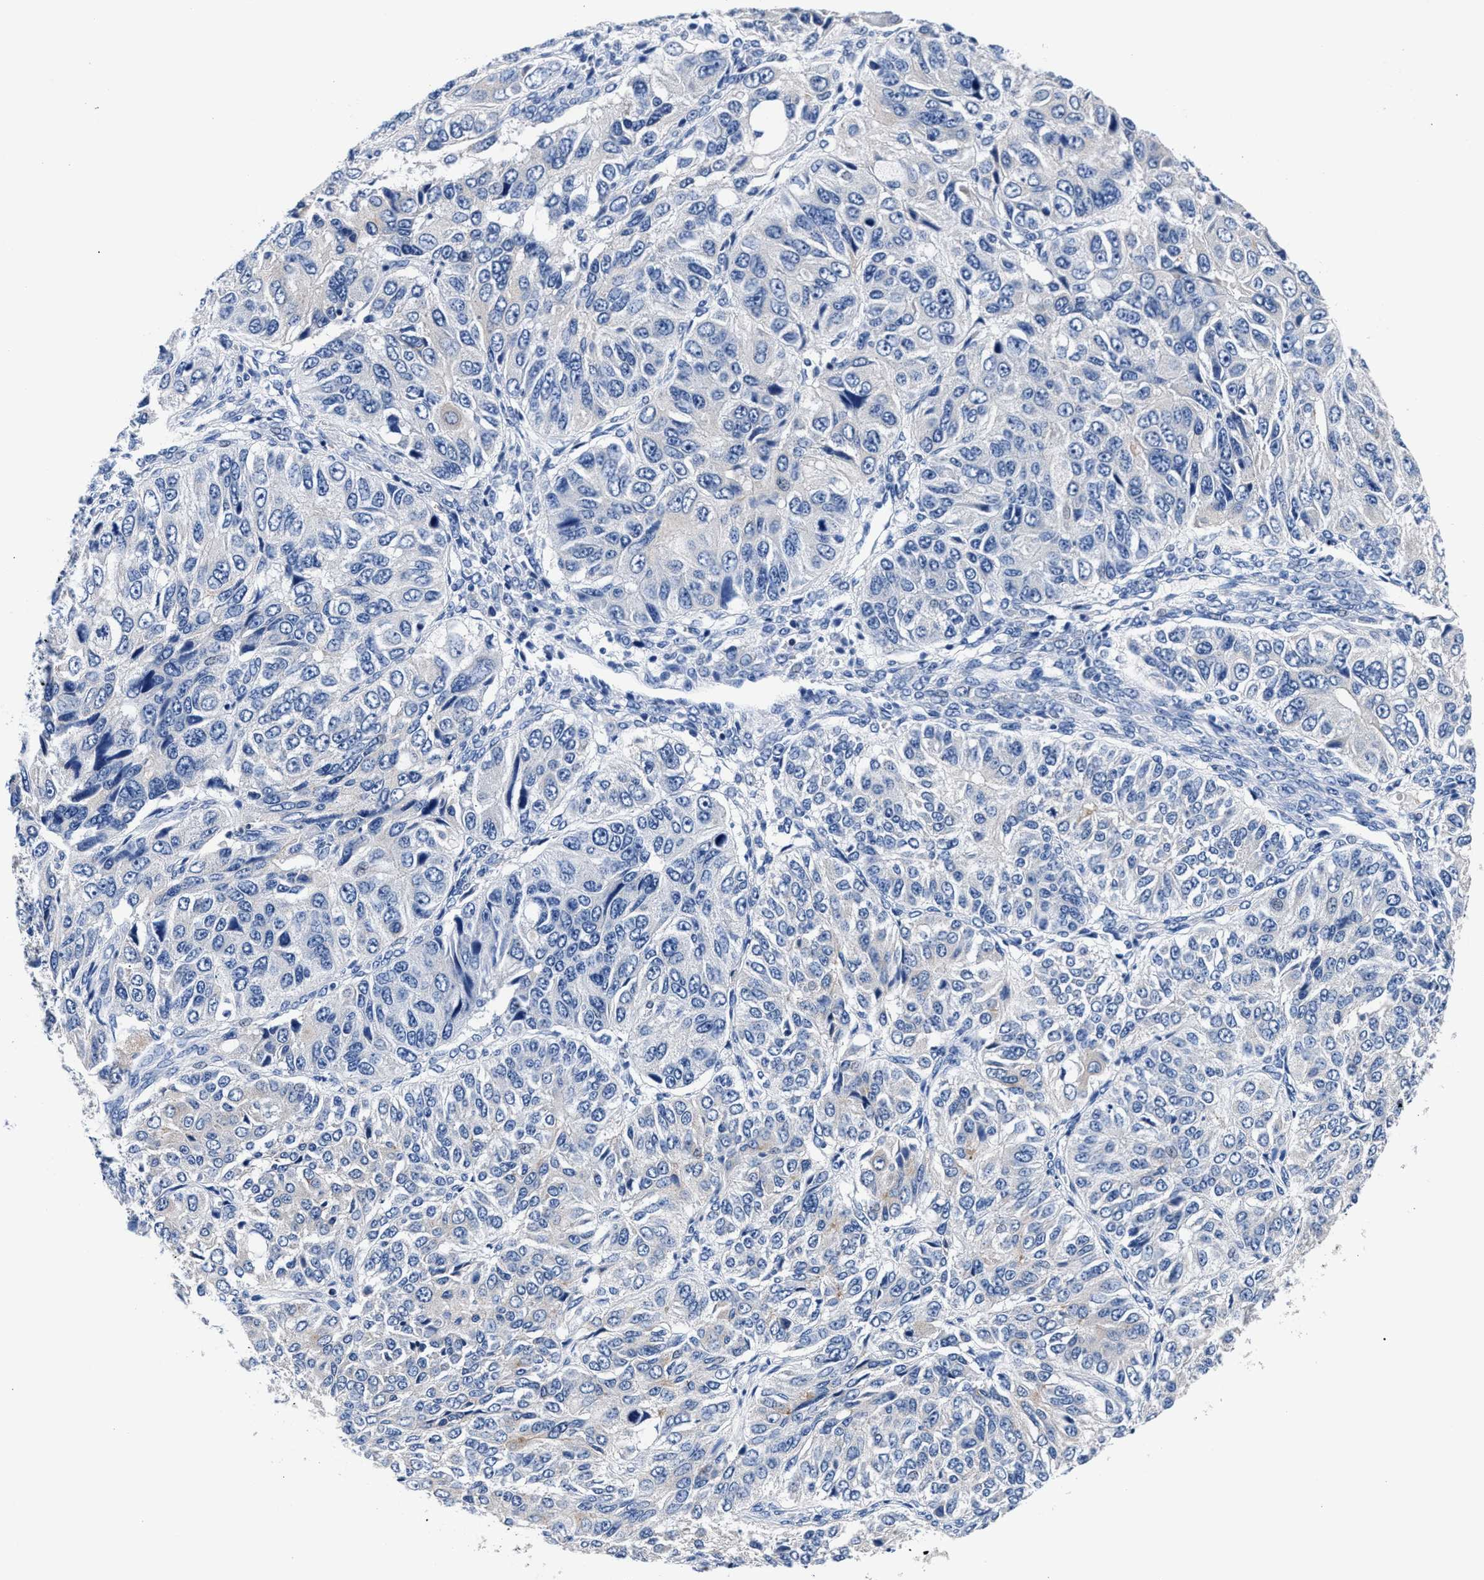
{"staining": {"intensity": "negative", "quantity": "none", "location": "none"}, "tissue": "ovarian cancer", "cell_type": "Tumor cells", "image_type": "cancer", "snomed": [{"axis": "morphology", "description": "Carcinoma, endometroid"}, {"axis": "topography", "description": "Ovary"}], "caption": "The photomicrograph reveals no staining of tumor cells in ovarian endometroid carcinoma. (Stains: DAB immunohistochemistry with hematoxylin counter stain, Microscopy: brightfield microscopy at high magnification).", "gene": "PHF24", "patient": {"sex": "female", "age": 51}}